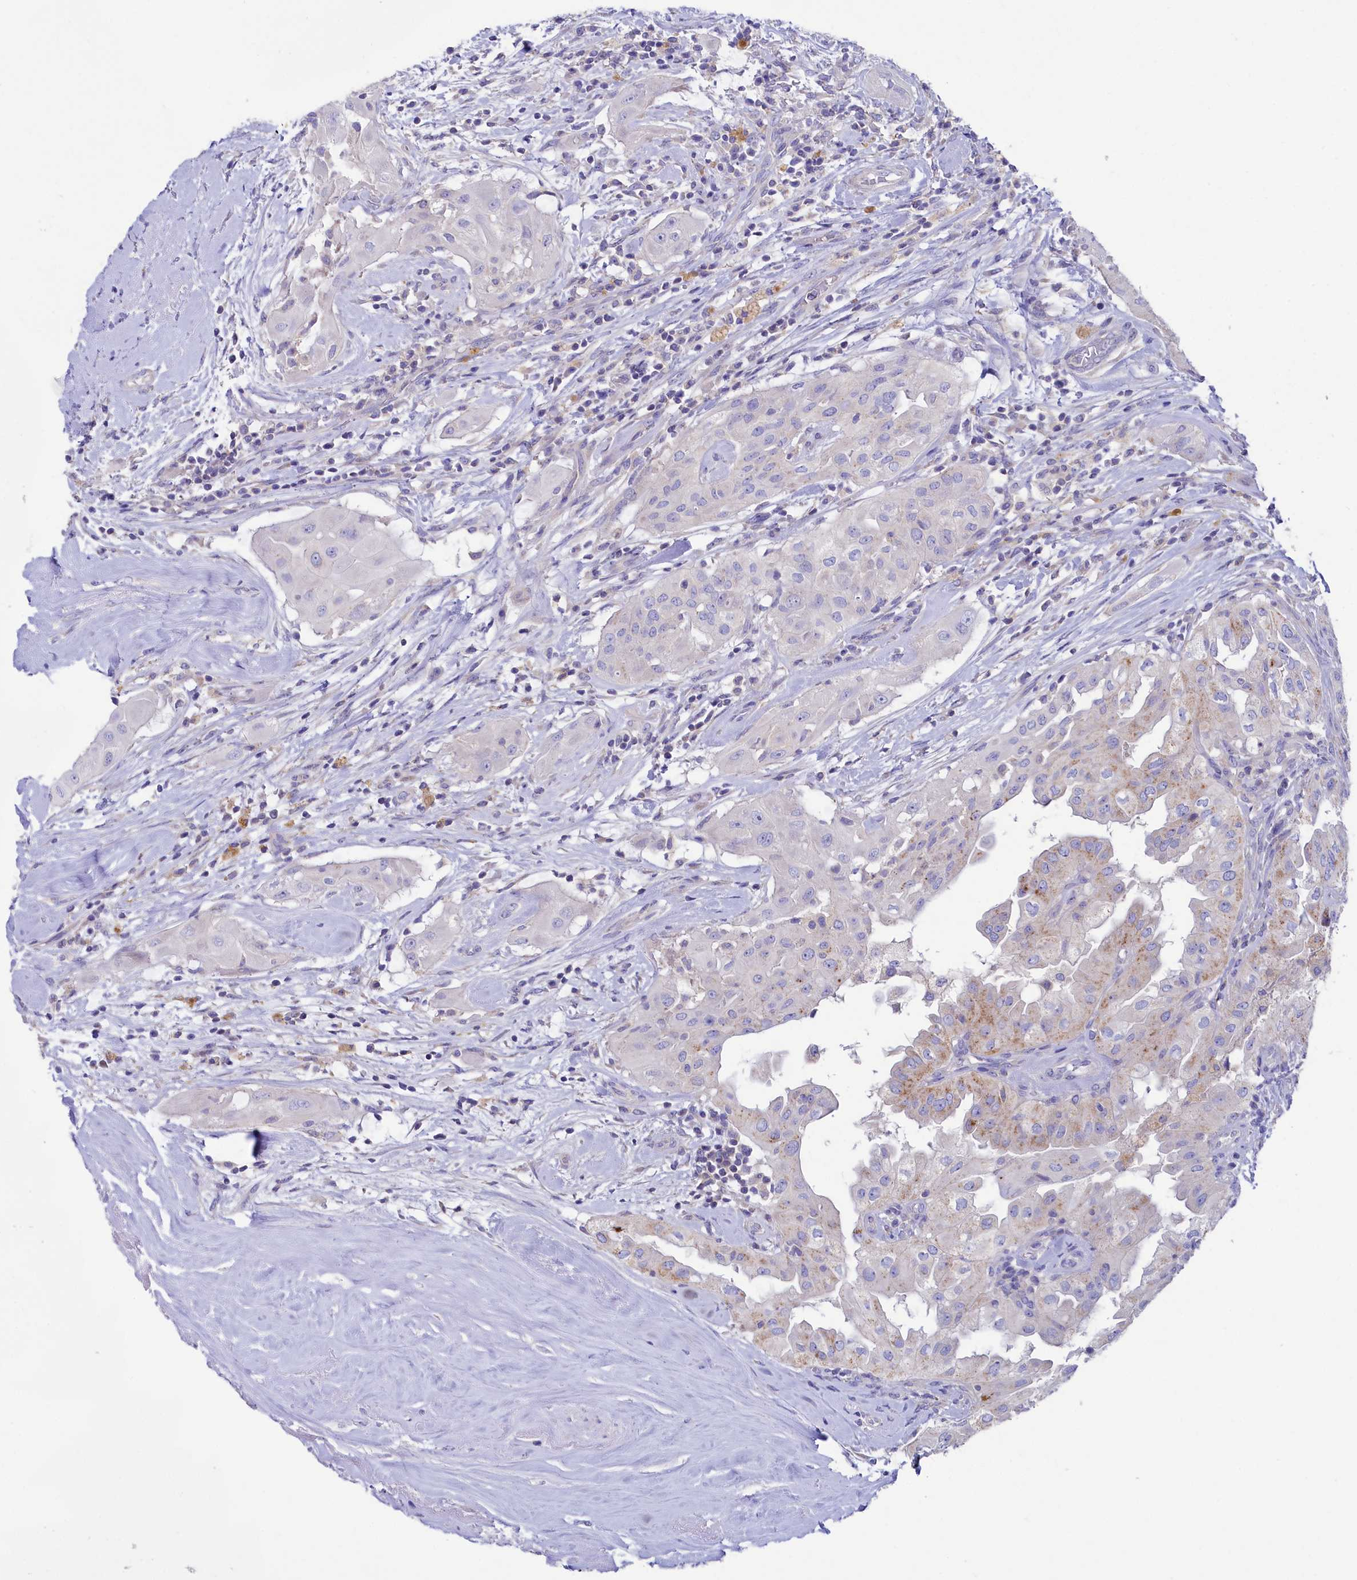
{"staining": {"intensity": "moderate", "quantity": "<25%", "location": "cytoplasmic/membranous"}, "tissue": "thyroid cancer", "cell_type": "Tumor cells", "image_type": "cancer", "snomed": [{"axis": "morphology", "description": "Papillary adenocarcinoma, NOS"}, {"axis": "topography", "description": "Thyroid gland"}], "caption": "Immunohistochemistry (DAB (3,3'-diaminobenzidine)) staining of thyroid cancer displays moderate cytoplasmic/membranous protein staining in approximately <25% of tumor cells.", "gene": "VPS26B", "patient": {"sex": "female", "age": 59}}